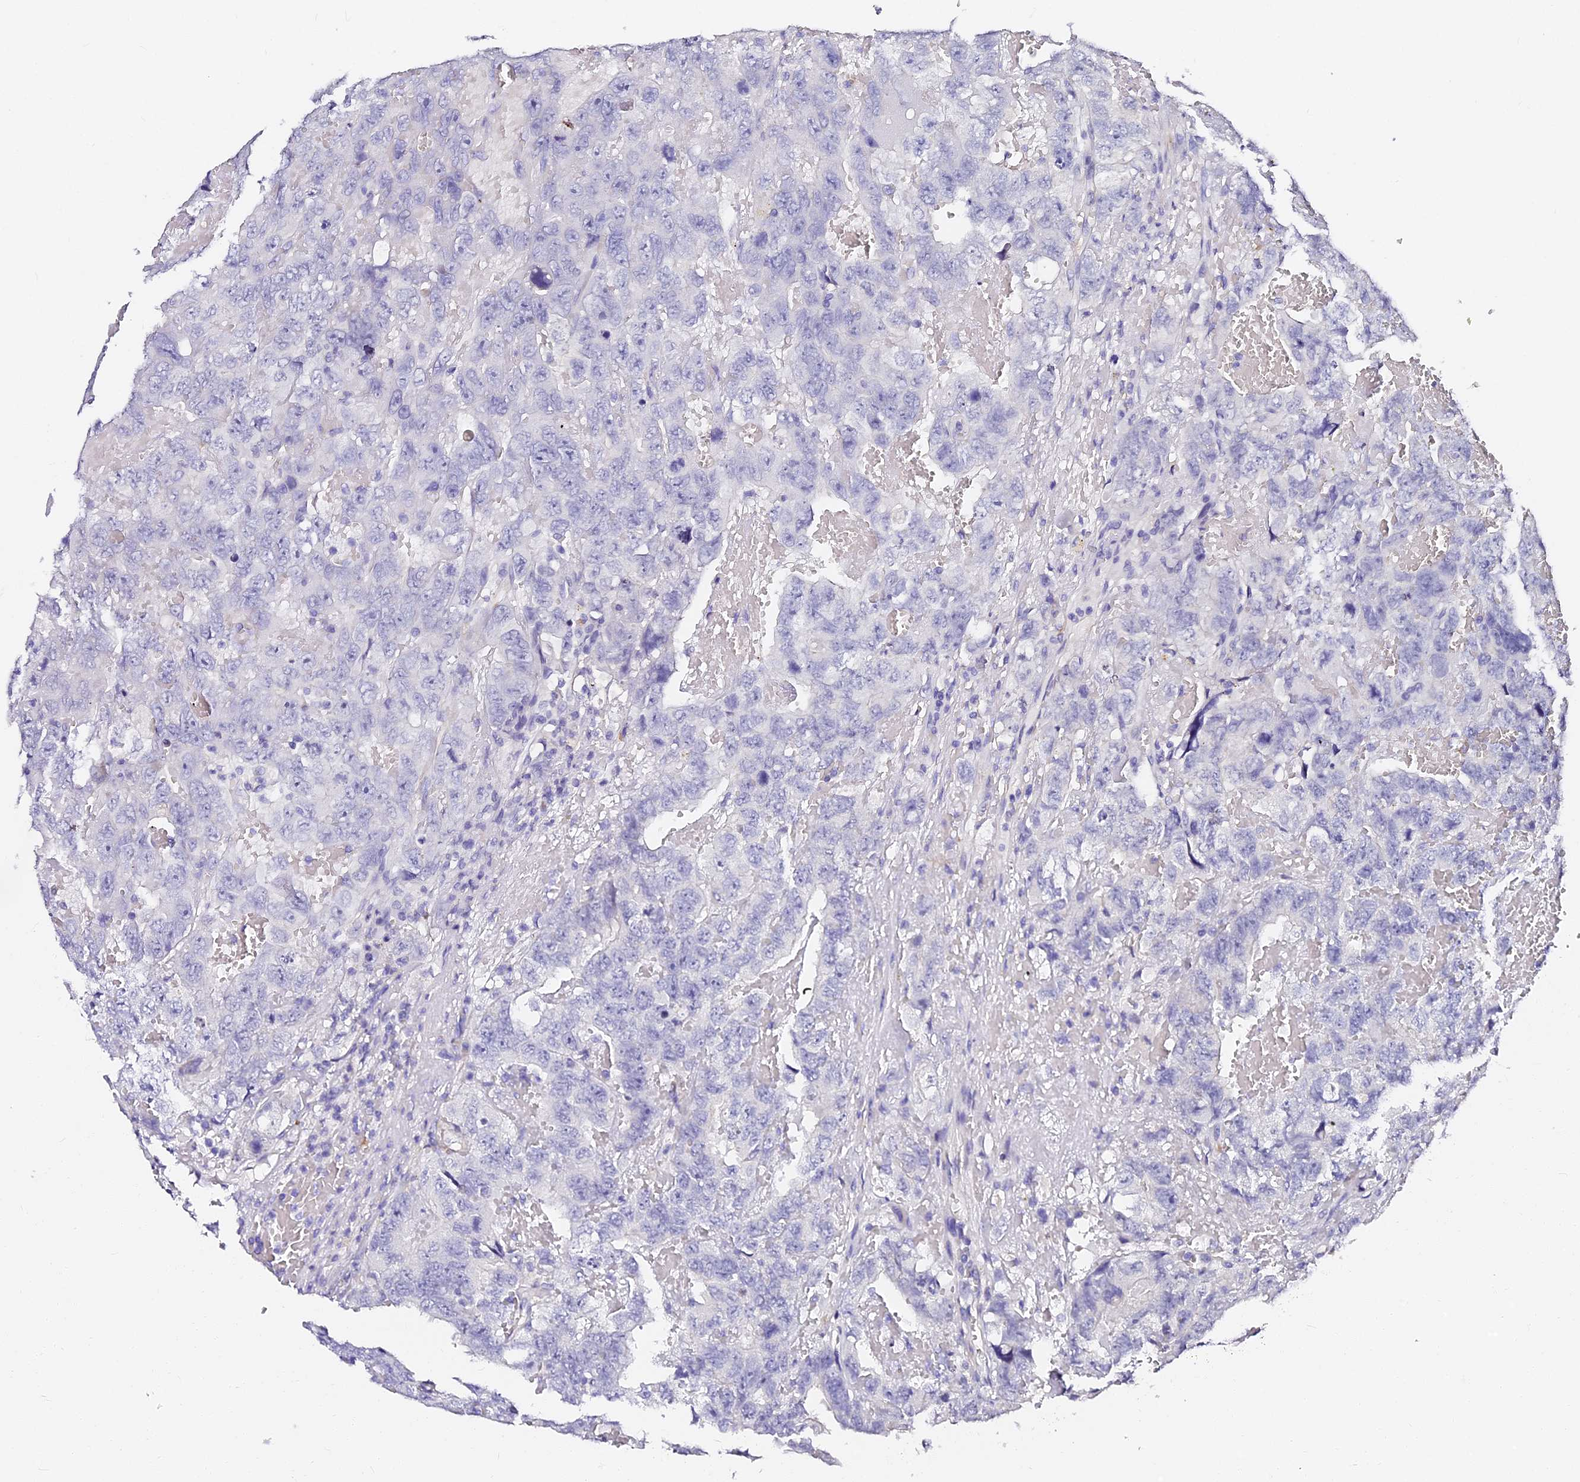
{"staining": {"intensity": "negative", "quantity": "none", "location": "none"}, "tissue": "testis cancer", "cell_type": "Tumor cells", "image_type": "cancer", "snomed": [{"axis": "morphology", "description": "Carcinoma, Embryonal, NOS"}, {"axis": "topography", "description": "Testis"}], "caption": "The histopathology image exhibits no staining of tumor cells in testis cancer. The staining was performed using DAB to visualize the protein expression in brown, while the nuclei were stained in blue with hematoxylin (Magnification: 20x).", "gene": "VPS33B", "patient": {"sex": "male", "age": 45}}